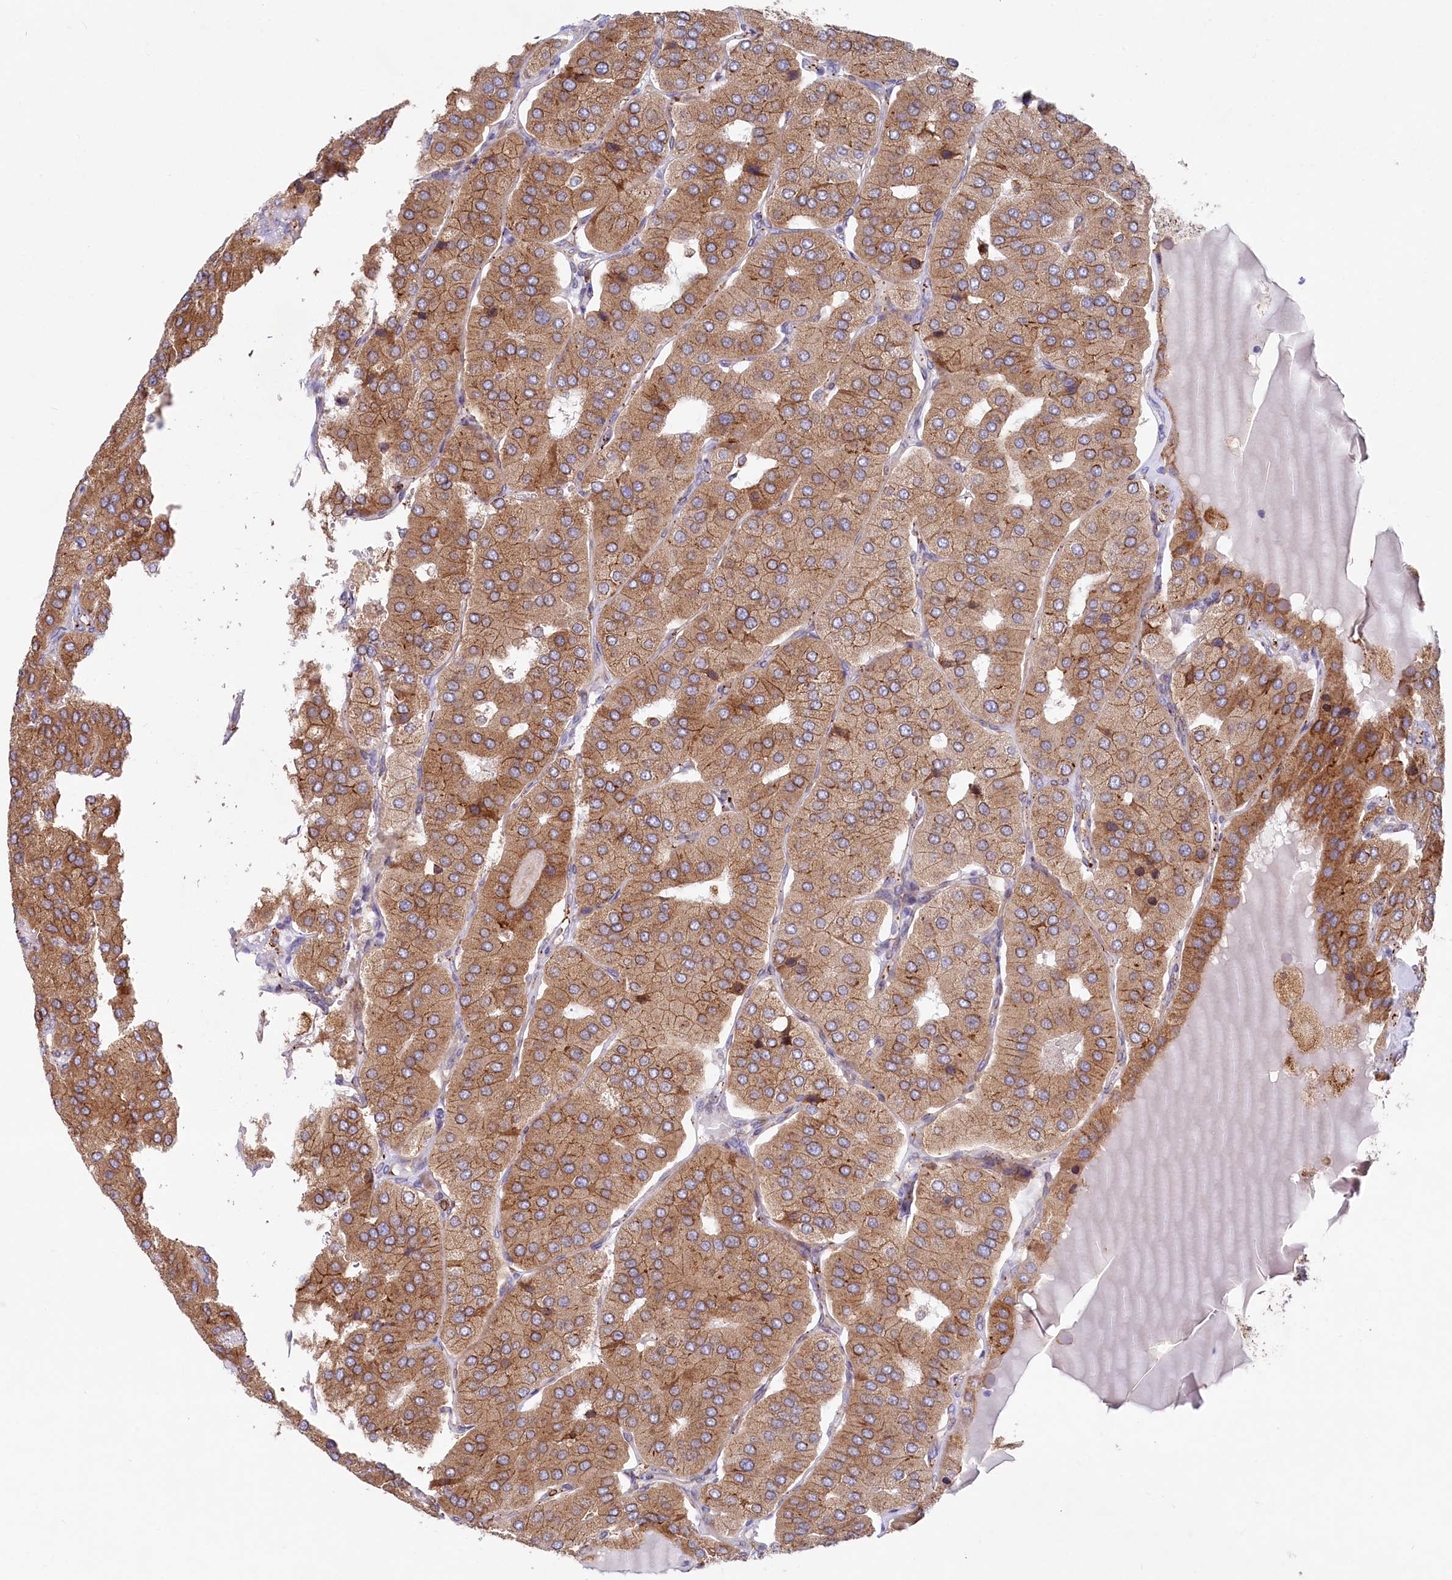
{"staining": {"intensity": "moderate", "quantity": ">75%", "location": "cytoplasmic/membranous"}, "tissue": "parathyroid gland", "cell_type": "Glandular cells", "image_type": "normal", "snomed": [{"axis": "morphology", "description": "Normal tissue, NOS"}, {"axis": "morphology", "description": "Adenoma, NOS"}, {"axis": "topography", "description": "Parathyroid gland"}], "caption": "This photomicrograph reveals immunohistochemistry staining of unremarkable parathyroid gland, with medium moderate cytoplasmic/membranous positivity in about >75% of glandular cells.", "gene": "CHID1", "patient": {"sex": "female", "age": 86}}